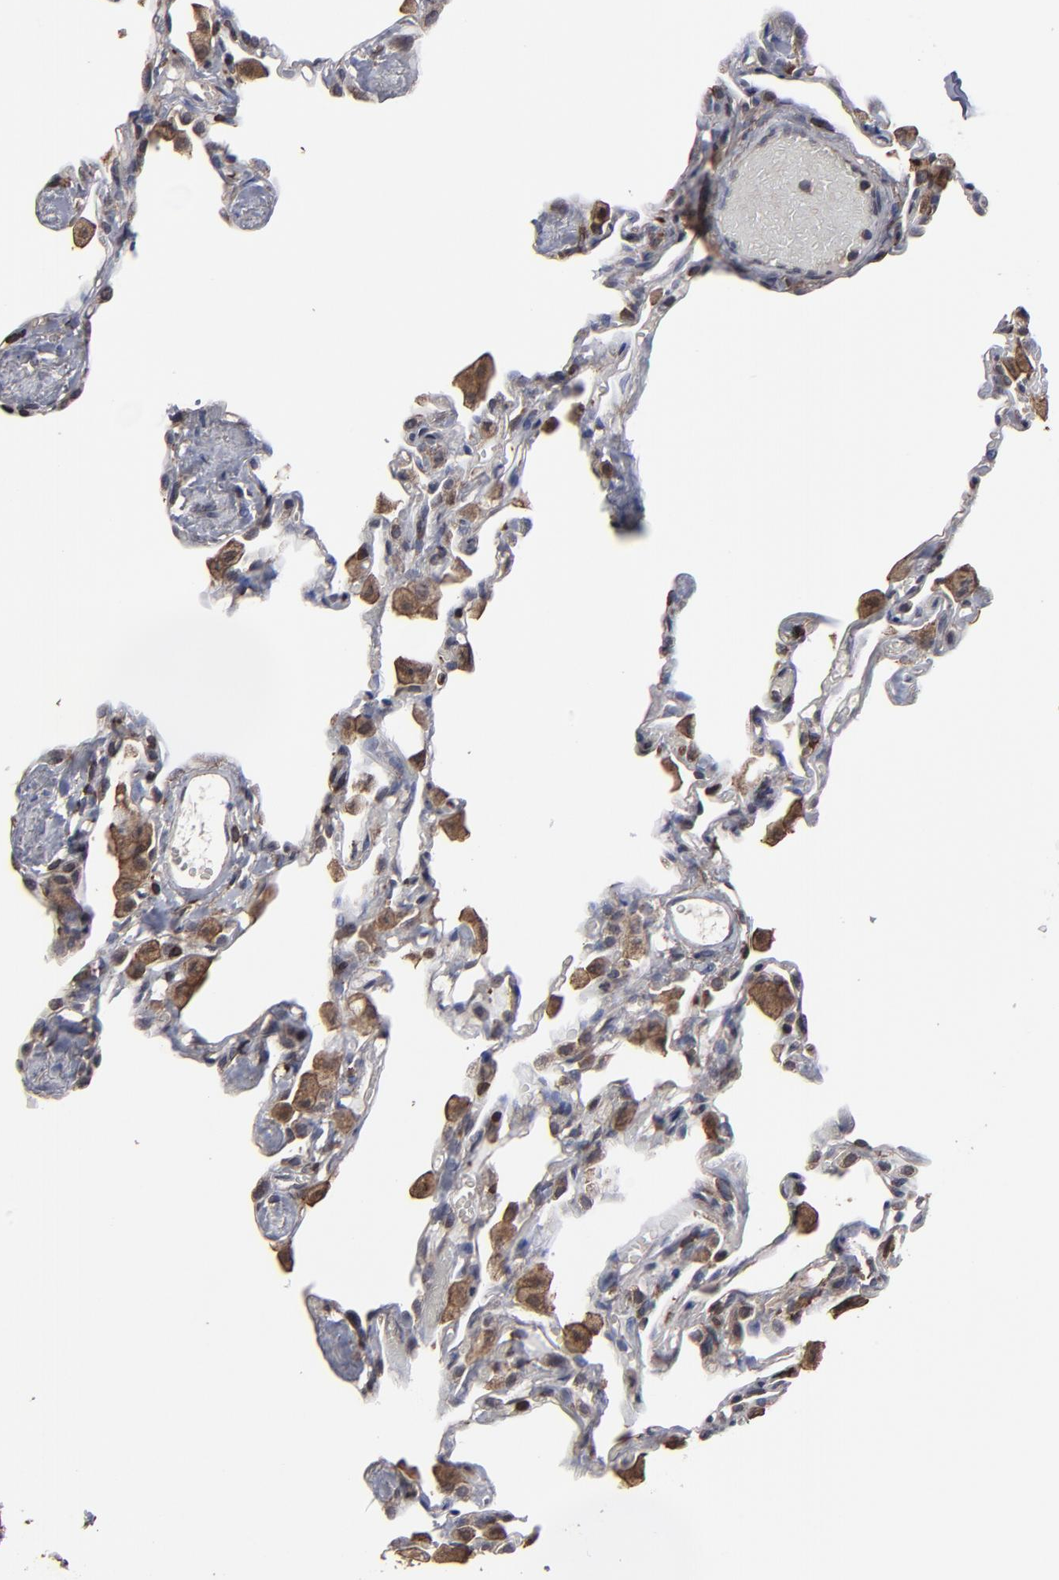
{"staining": {"intensity": "weak", "quantity": ">75%", "location": "cytoplasmic/membranous"}, "tissue": "lung", "cell_type": "Alveolar cells", "image_type": "normal", "snomed": [{"axis": "morphology", "description": "Normal tissue, NOS"}, {"axis": "topography", "description": "Lung"}], "caption": "This image demonstrates IHC staining of normal lung, with low weak cytoplasmic/membranous positivity in about >75% of alveolar cells.", "gene": "KIAA2026", "patient": {"sex": "female", "age": 49}}